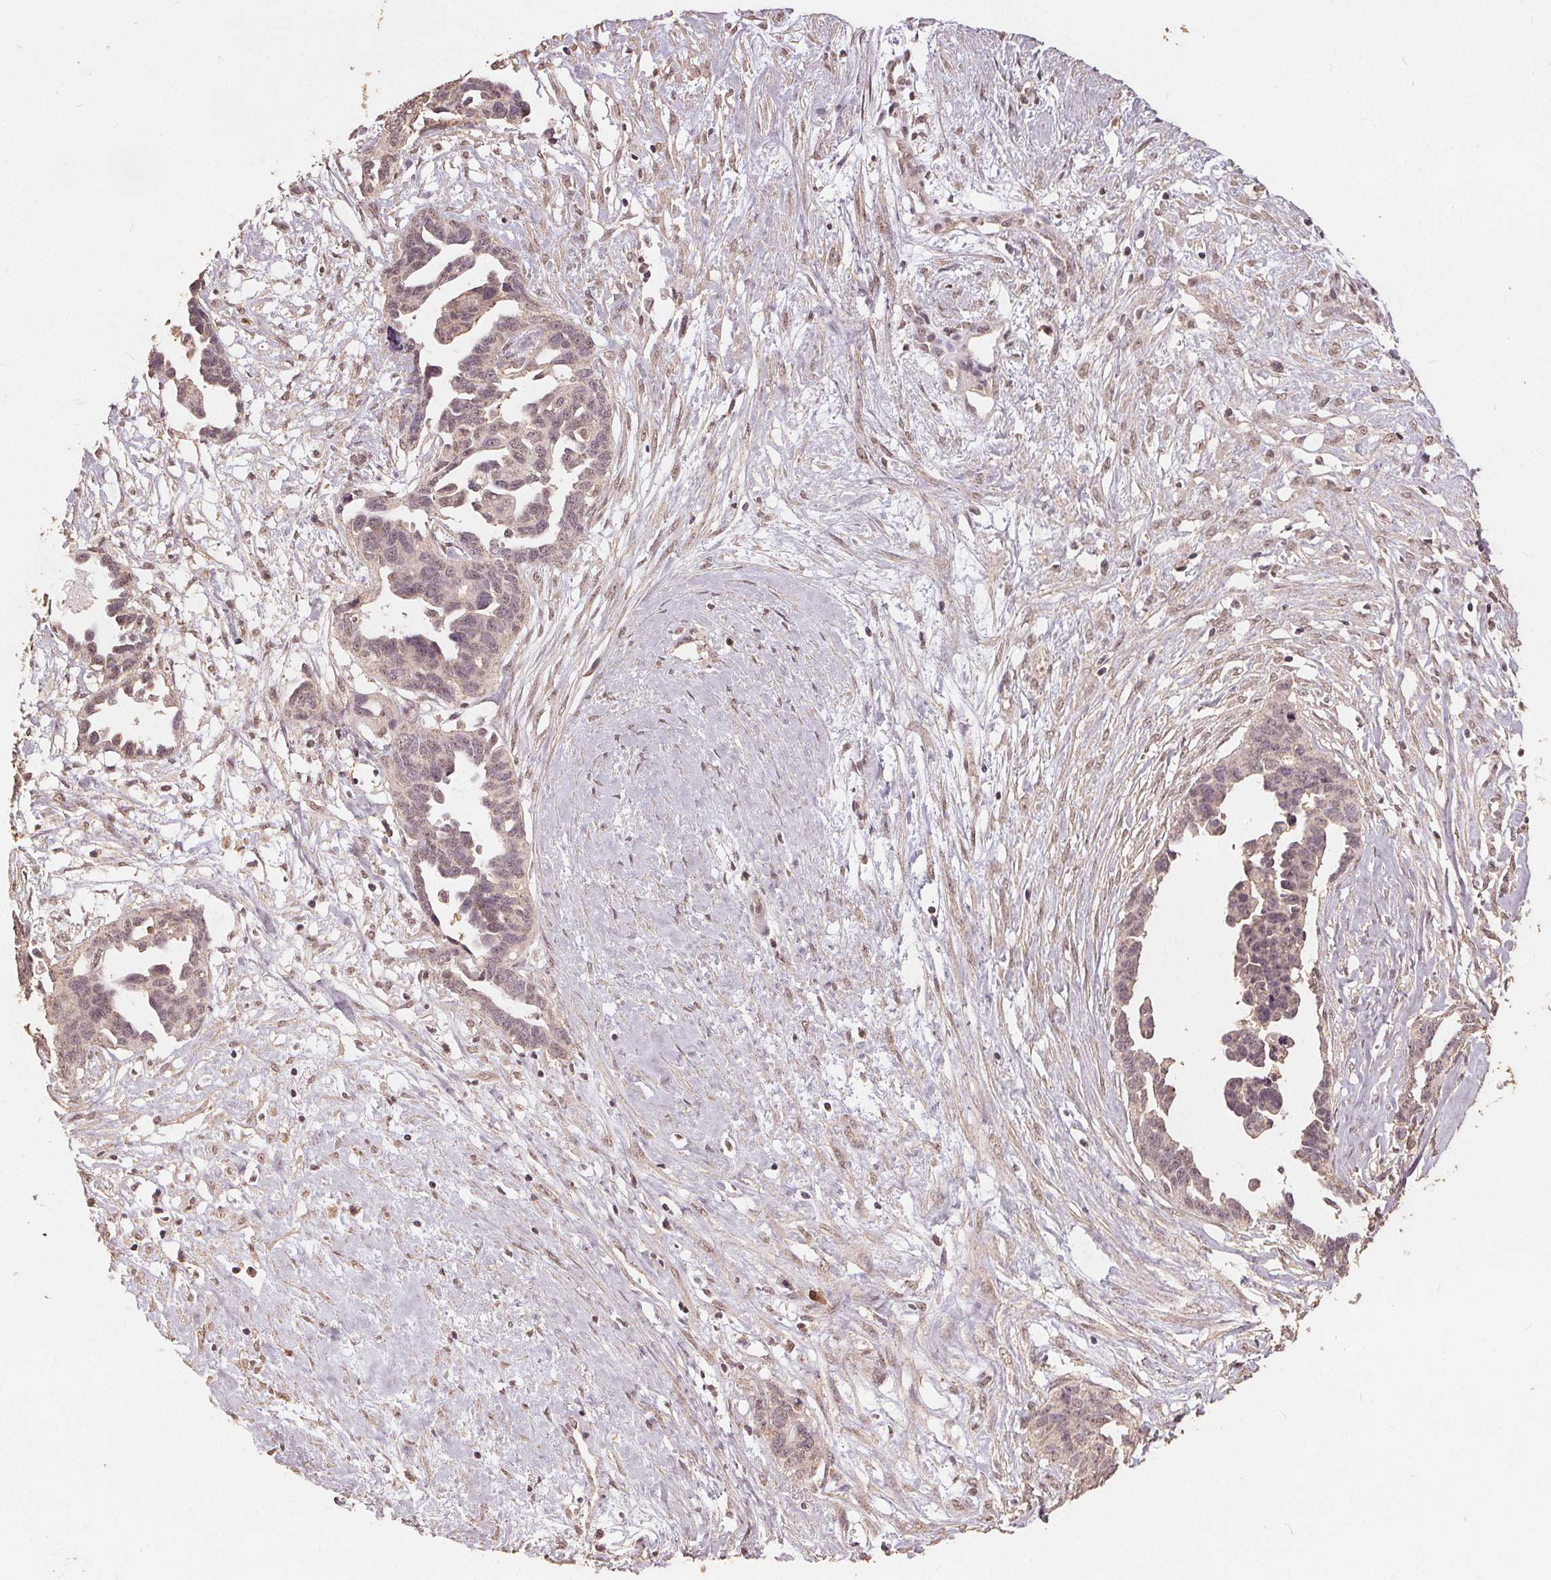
{"staining": {"intensity": "negative", "quantity": "none", "location": "none"}, "tissue": "ovarian cancer", "cell_type": "Tumor cells", "image_type": "cancer", "snomed": [{"axis": "morphology", "description": "Cystadenocarcinoma, serous, NOS"}, {"axis": "topography", "description": "Ovary"}], "caption": "Tumor cells are negative for brown protein staining in serous cystadenocarcinoma (ovarian). (Brightfield microscopy of DAB (3,3'-diaminobenzidine) immunohistochemistry (IHC) at high magnification).", "gene": "DSG3", "patient": {"sex": "female", "age": 69}}